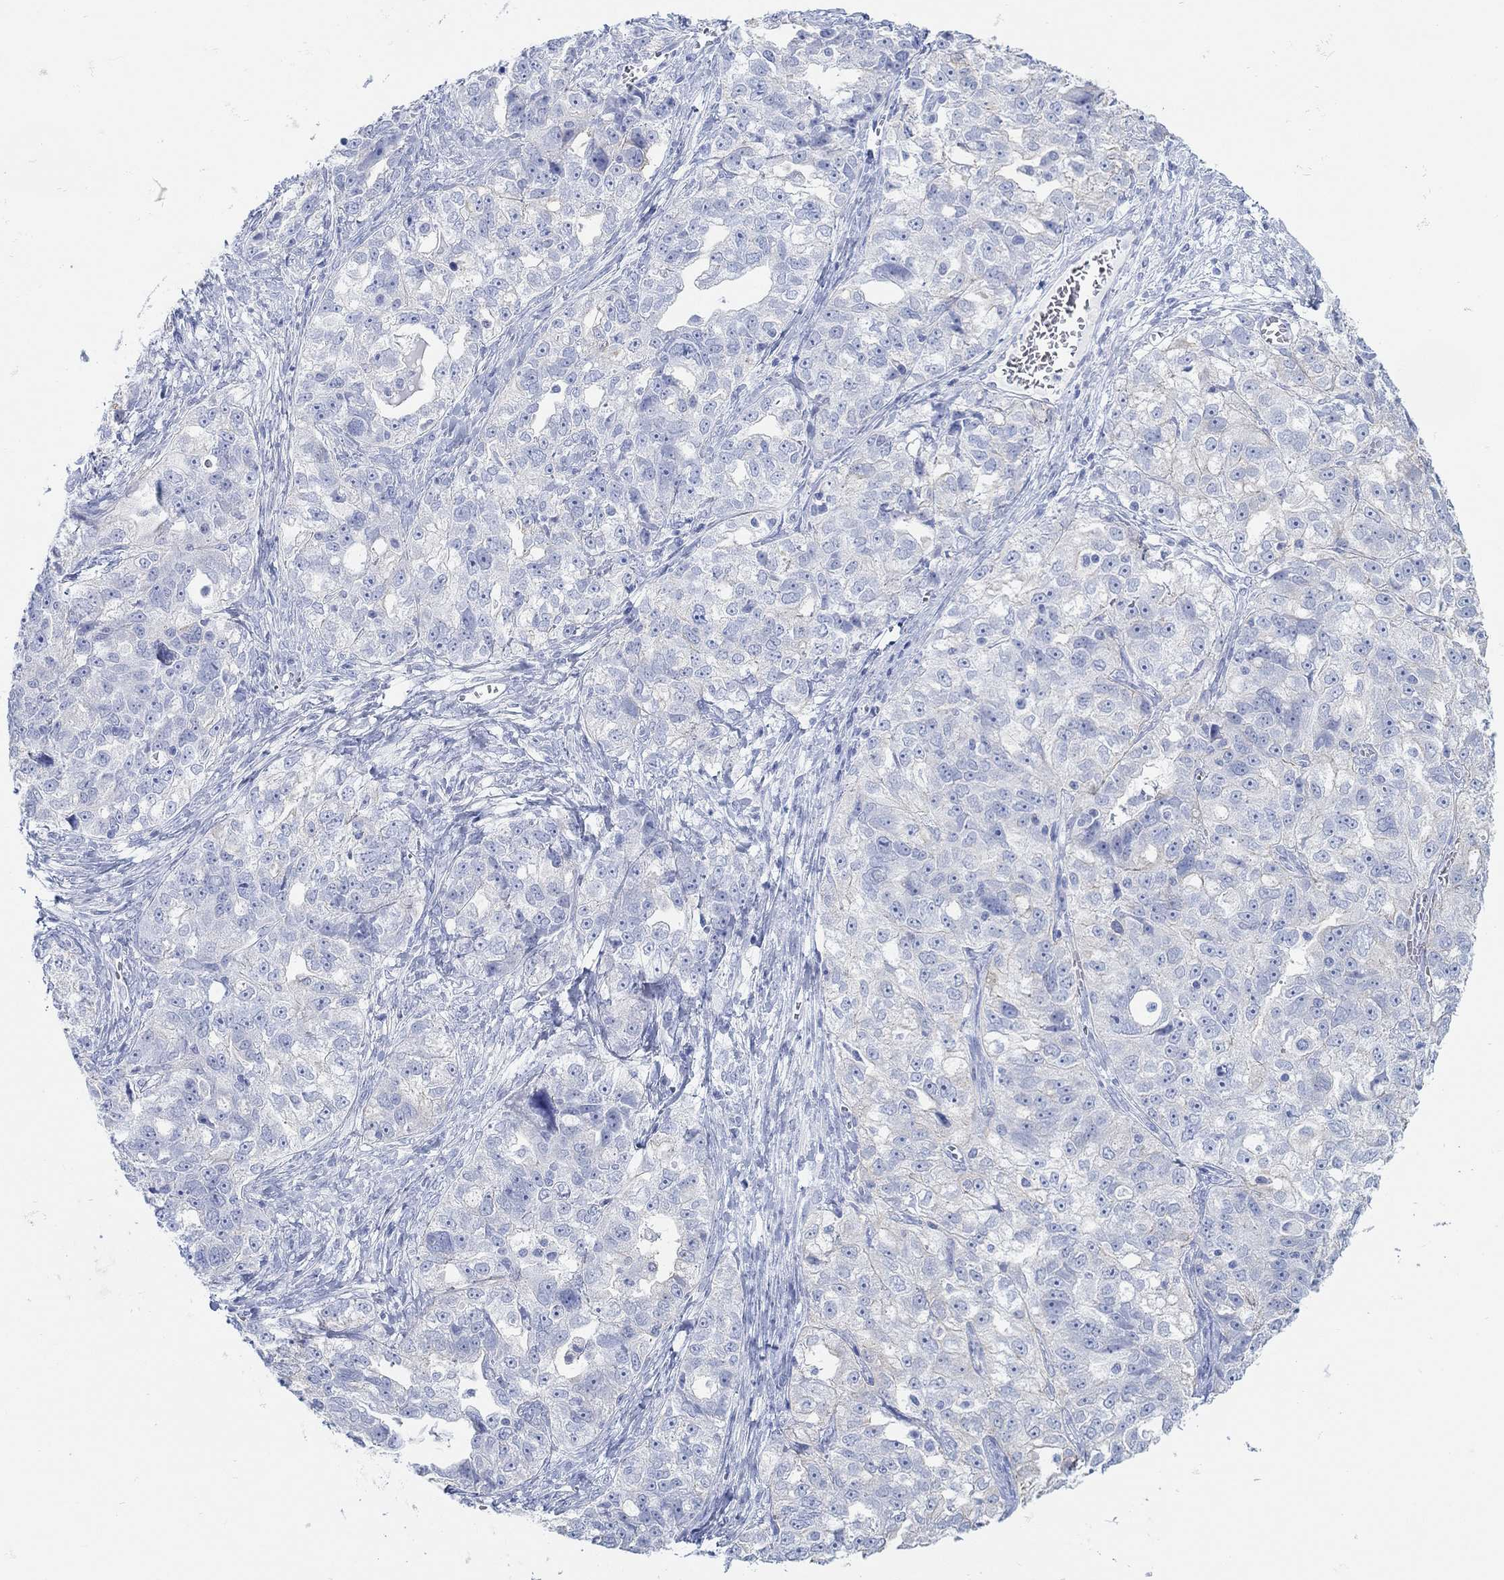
{"staining": {"intensity": "negative", "quantity": "none", "location": "none"}, "tissue": "ovarian cancer", "cell_type": "Tumor cells", "image_type": "cancer", "snomed": [{"axis": "morphology", "description": "Cystadenocarcinoma, serous, NOS"}, {"axis": "topography", "description": "Ovary"}], "caption": "Micrograph shows no protein staining in tumor cells of ovarian serous cystadenocarcinoma tissue.", "gene": "AK8", "patient": {"sex": "female", "age": 51}}